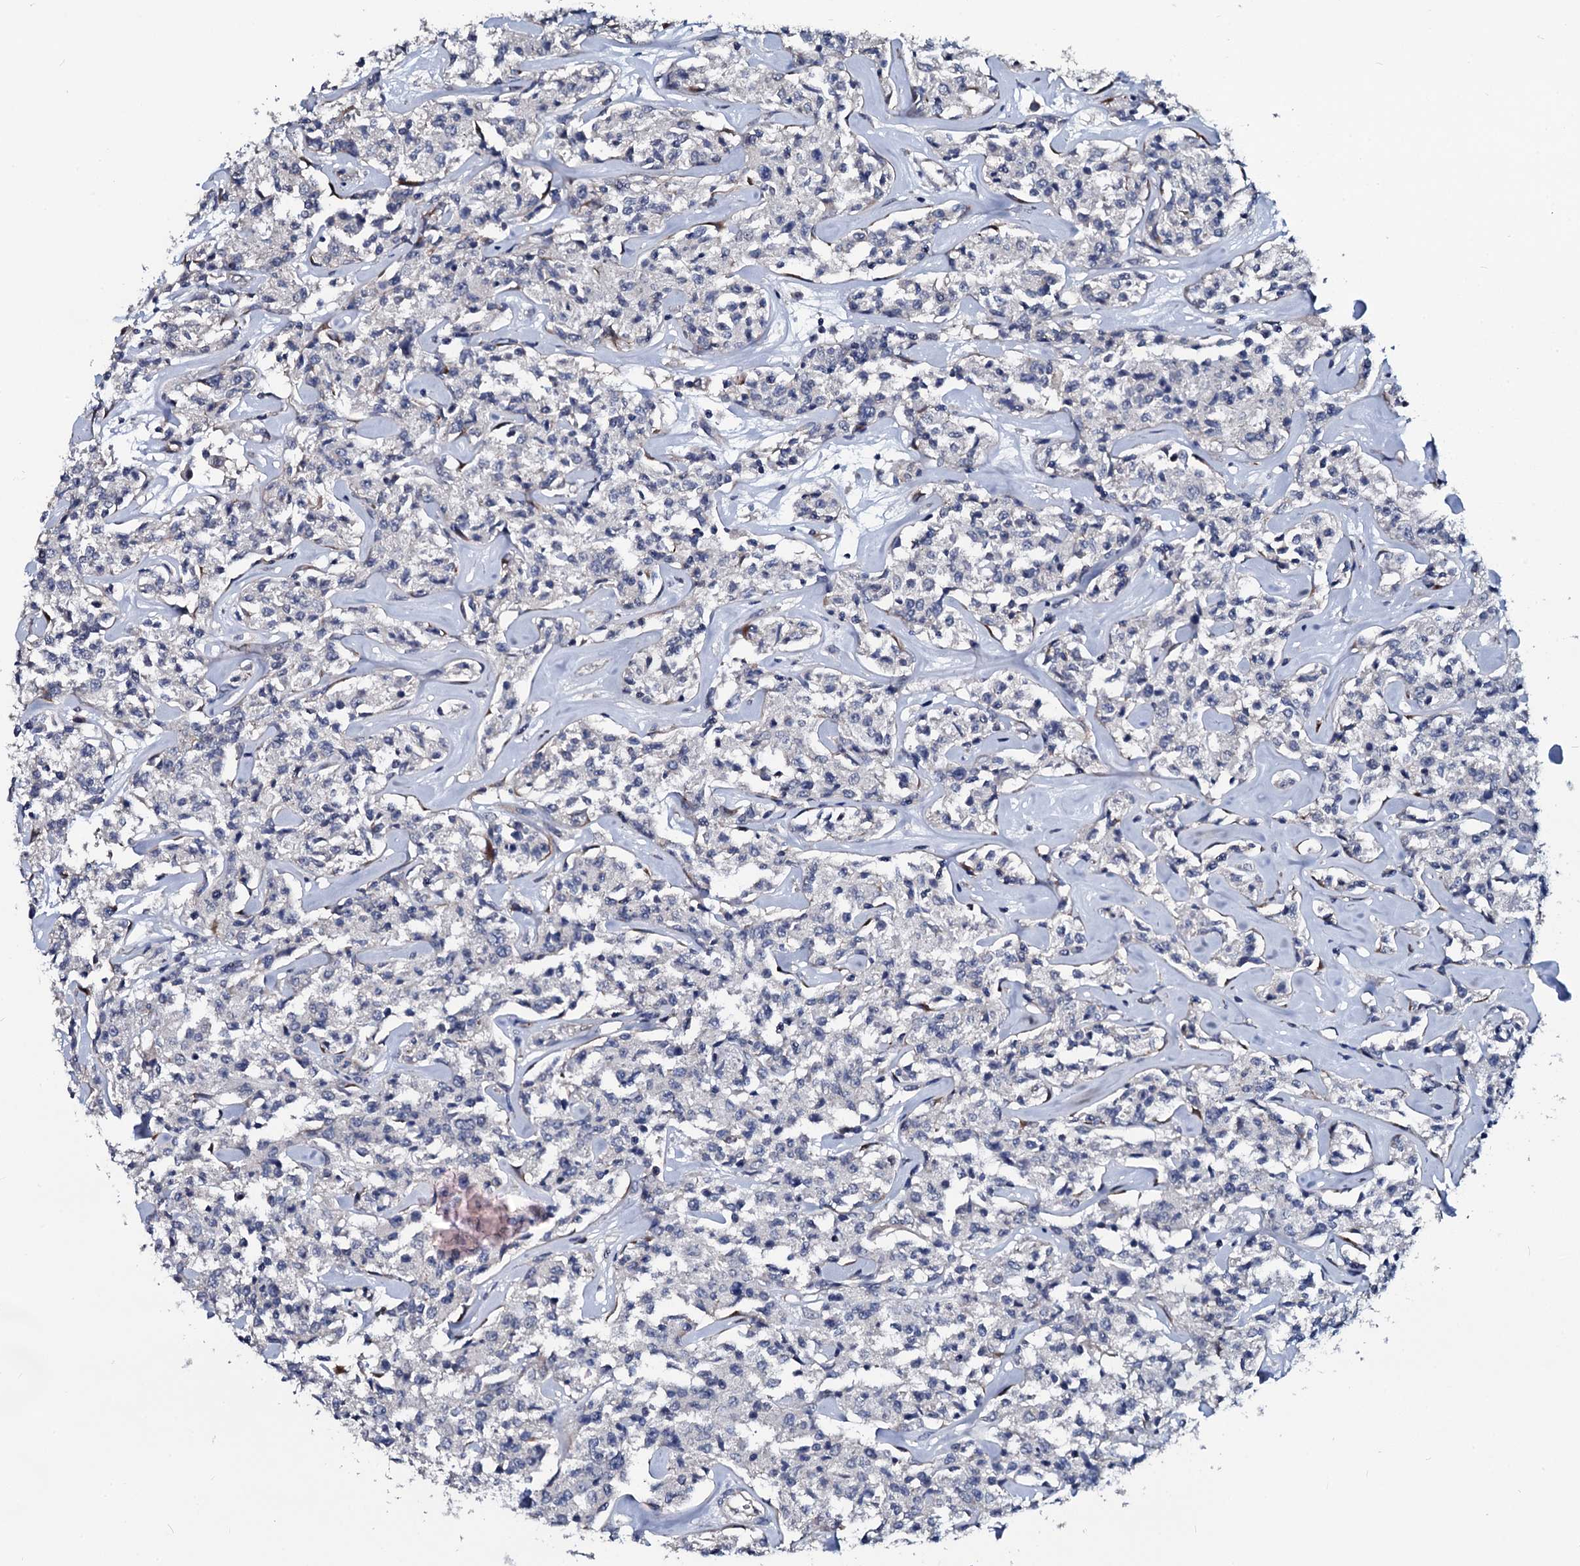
{"staining": {"intensity": "negative", "quantity": "none", "location": "none"}, "tissue": "lymphoma", "cell_type": "Tumor cells", "image_type": "cancer", "snomed": [{"axis": "morphology", "description": "Malignant lymphoma, non-Hodgkin's type, Low grade"}, {"axis": "topography", "description": "Small intestine"}], "caption": "High power microscopy image of an IHC image of lymphoma, revealing no significant expression in tumor cells.", "gene": "IL12B", "patient": {"sex": "female", "age": 59}}